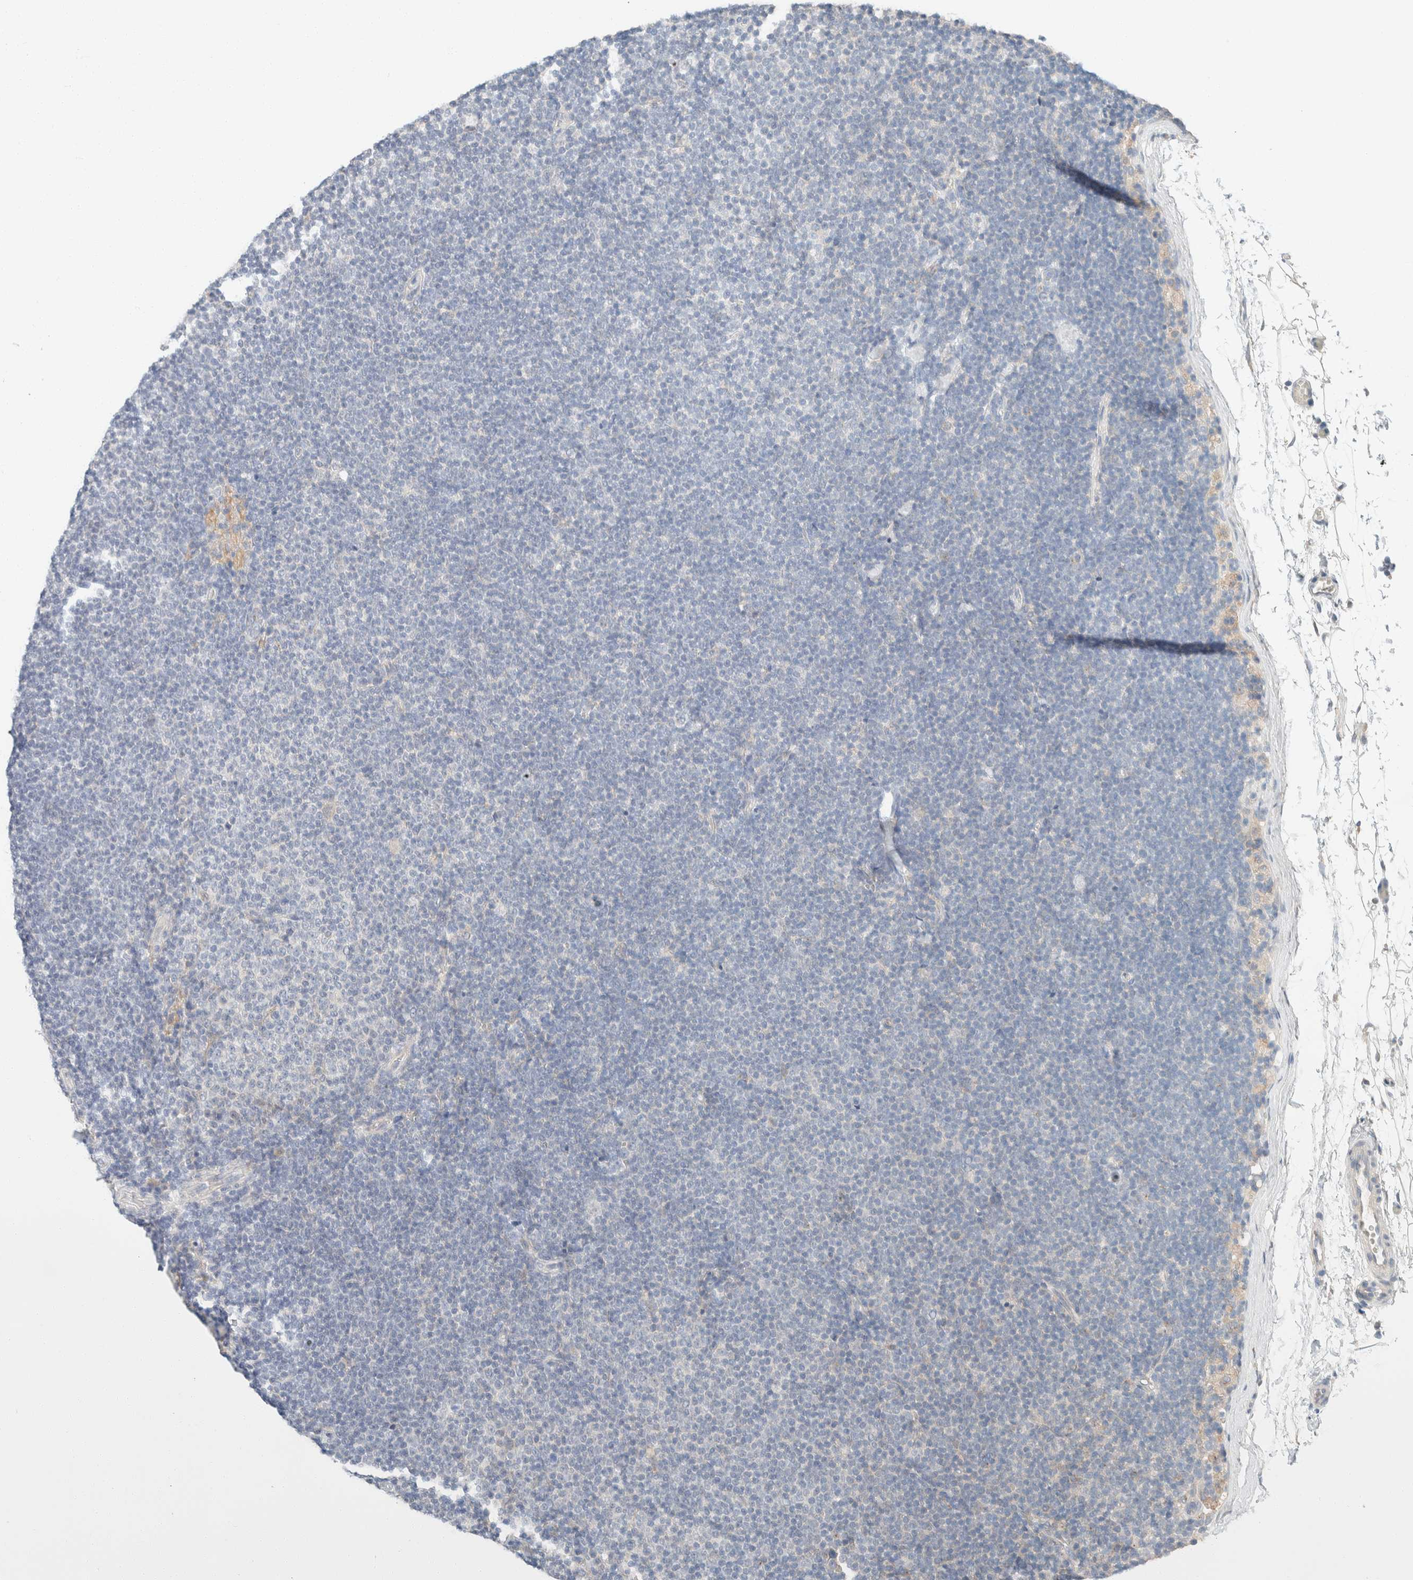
{"staining": {"intensity": "negative", "quantity": "none", "location": "none"}, "tissue": "lymphoma", "cell_type": "Tumor cells", "image_type": "cancer", "snomed": [{"axis": "morphology", "description": "Malignant lymphoma, non-Hodgkin's type, Low grade"}, {"axis": "topography", "description": "Lymph node"}], "caption": "An immunohistochemistry micrograph of lymphoma is shown. There is no staining in tumor cells of lymphoma. (DAB immunohistochemistry (IHC), high magnification).", "gene": "PCM1", "patient": {"sex": "female", "age": 53}}